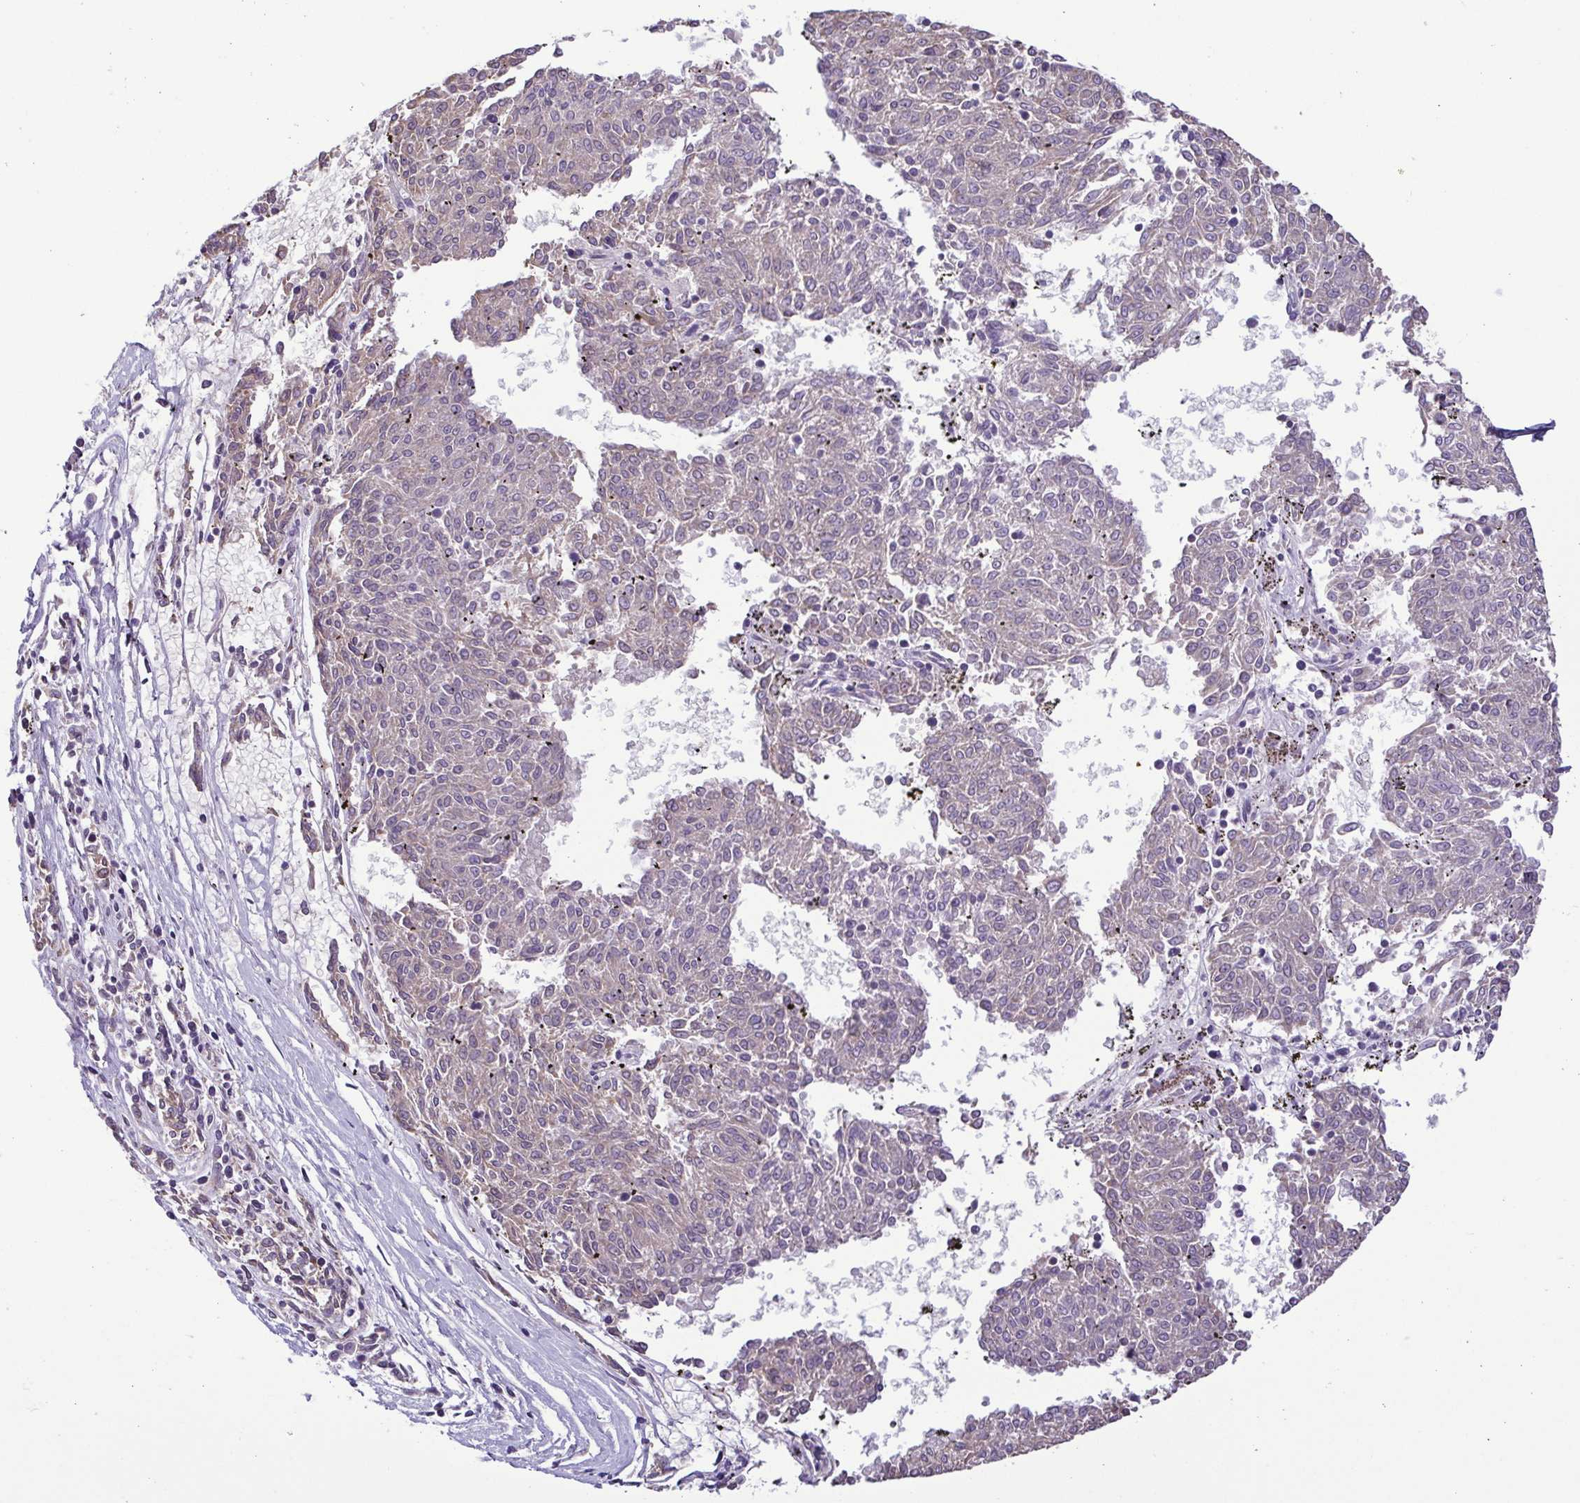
{"staining": {"intensity": "negative", "quantity": "none", "location": "none"}, "tissue": "melanoma", "cell_type": "Tumor cells", "image_type": "cancer", "snomed": [{"axis": "morphology", "description": "Malignant melanoma, NOS"}, {"axis": "topography", "description": "Skin"}], "caption": "Immunohistochemical staining of malignant melanoma exhibits no significant staining in tumor cells.", "gene": "MYL10", "patient": {"sex": "female", "age": 72}}